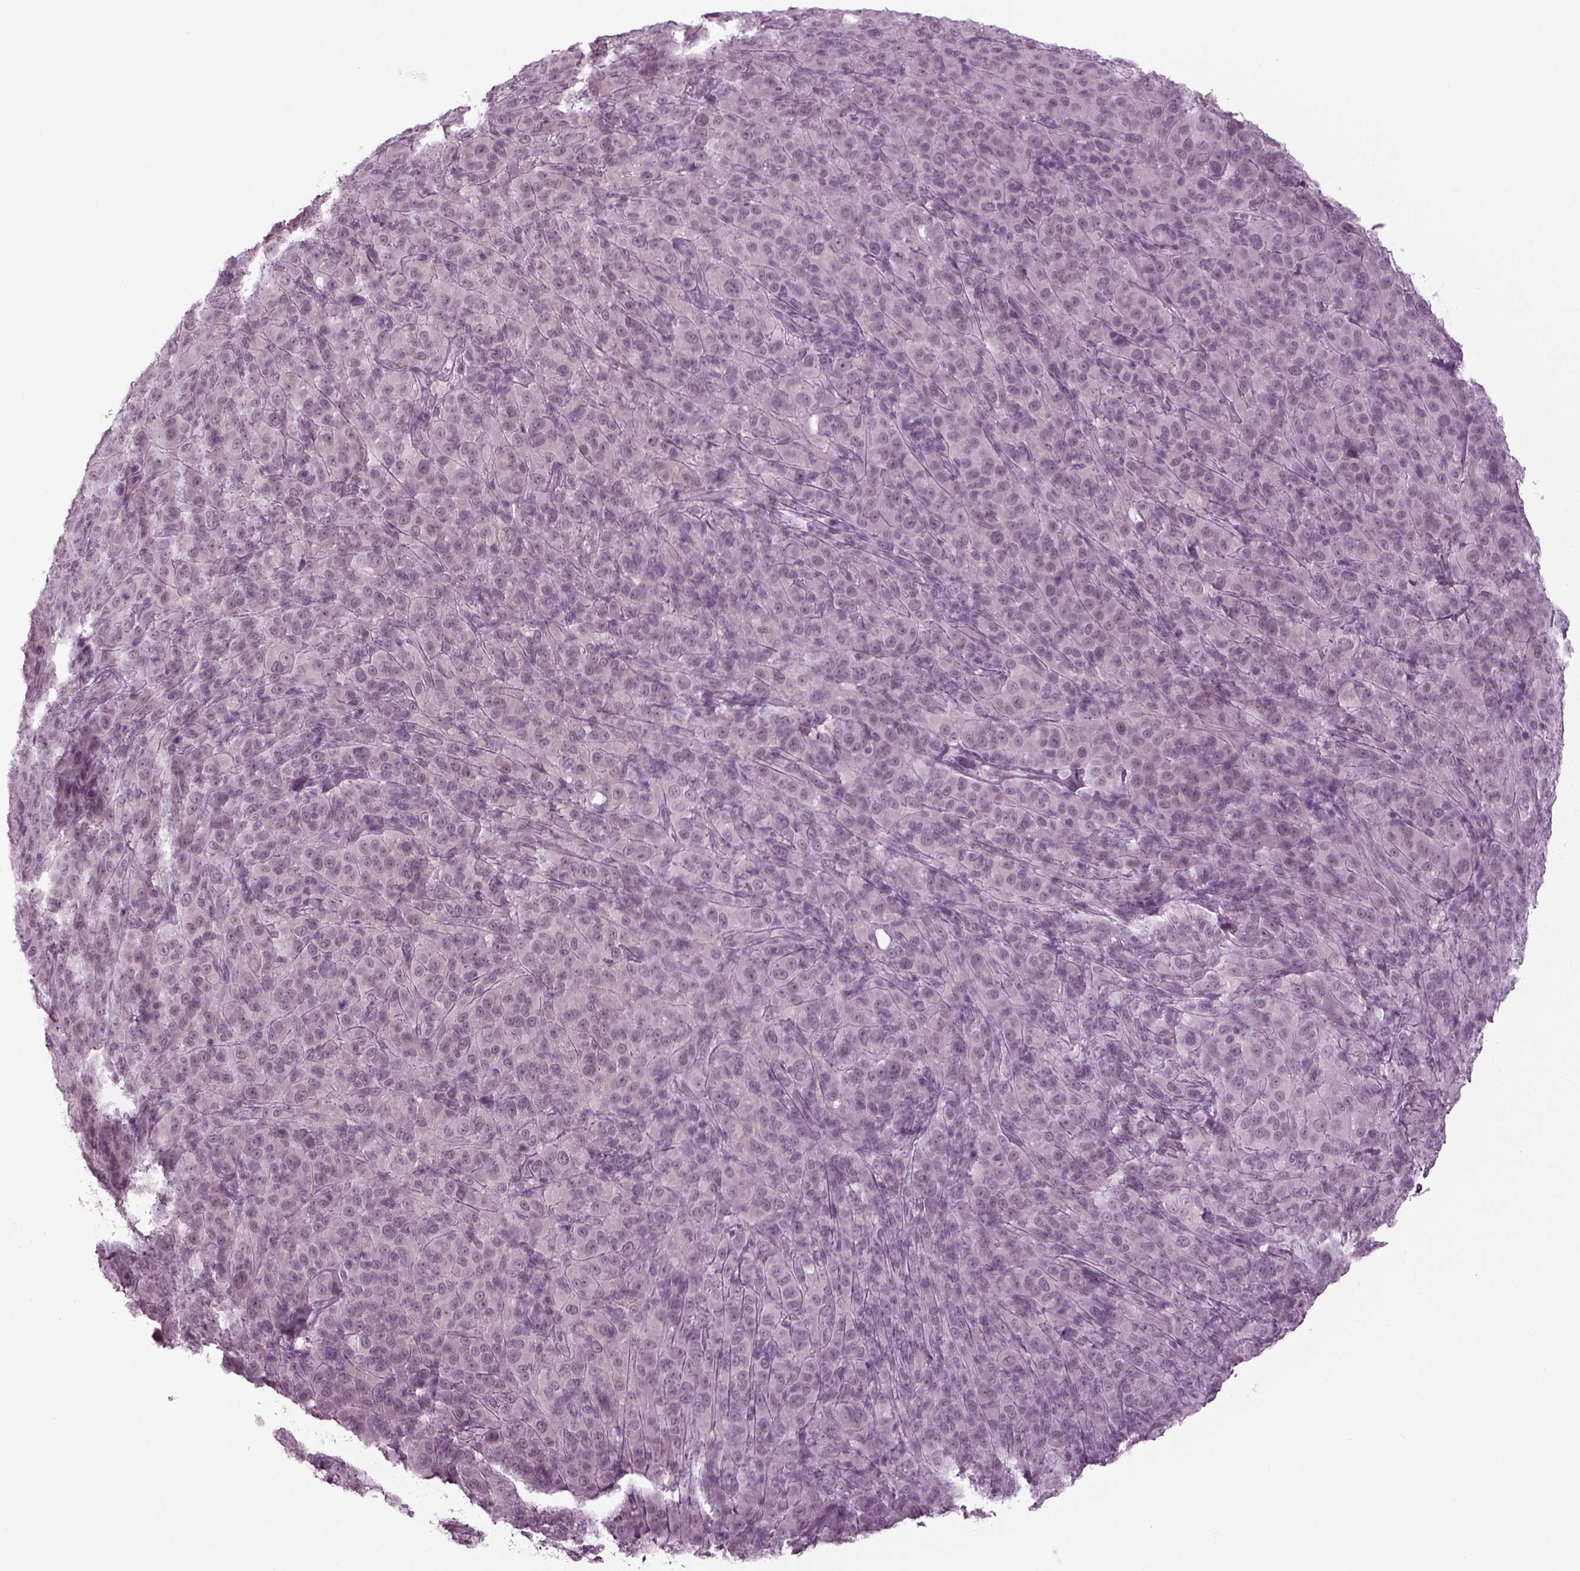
{"staining": {"intensity": "negative", "quantity": "none", "location": "none"}, "tissue": "melanoma", "cell_type": "Tumor cells", "image_type": "cancer", "snomed": [{"axis": "morphology", "description": "Malignant melanoma, NOS"}, {"axis": "topography", "description": "Skin"}], "caption": "Human malignant melanoma stained for a protein using IHC displays no positivity in tumor cells.", "gene": "MGAT4D", "patient": {"sex": "female", "age": 87}}